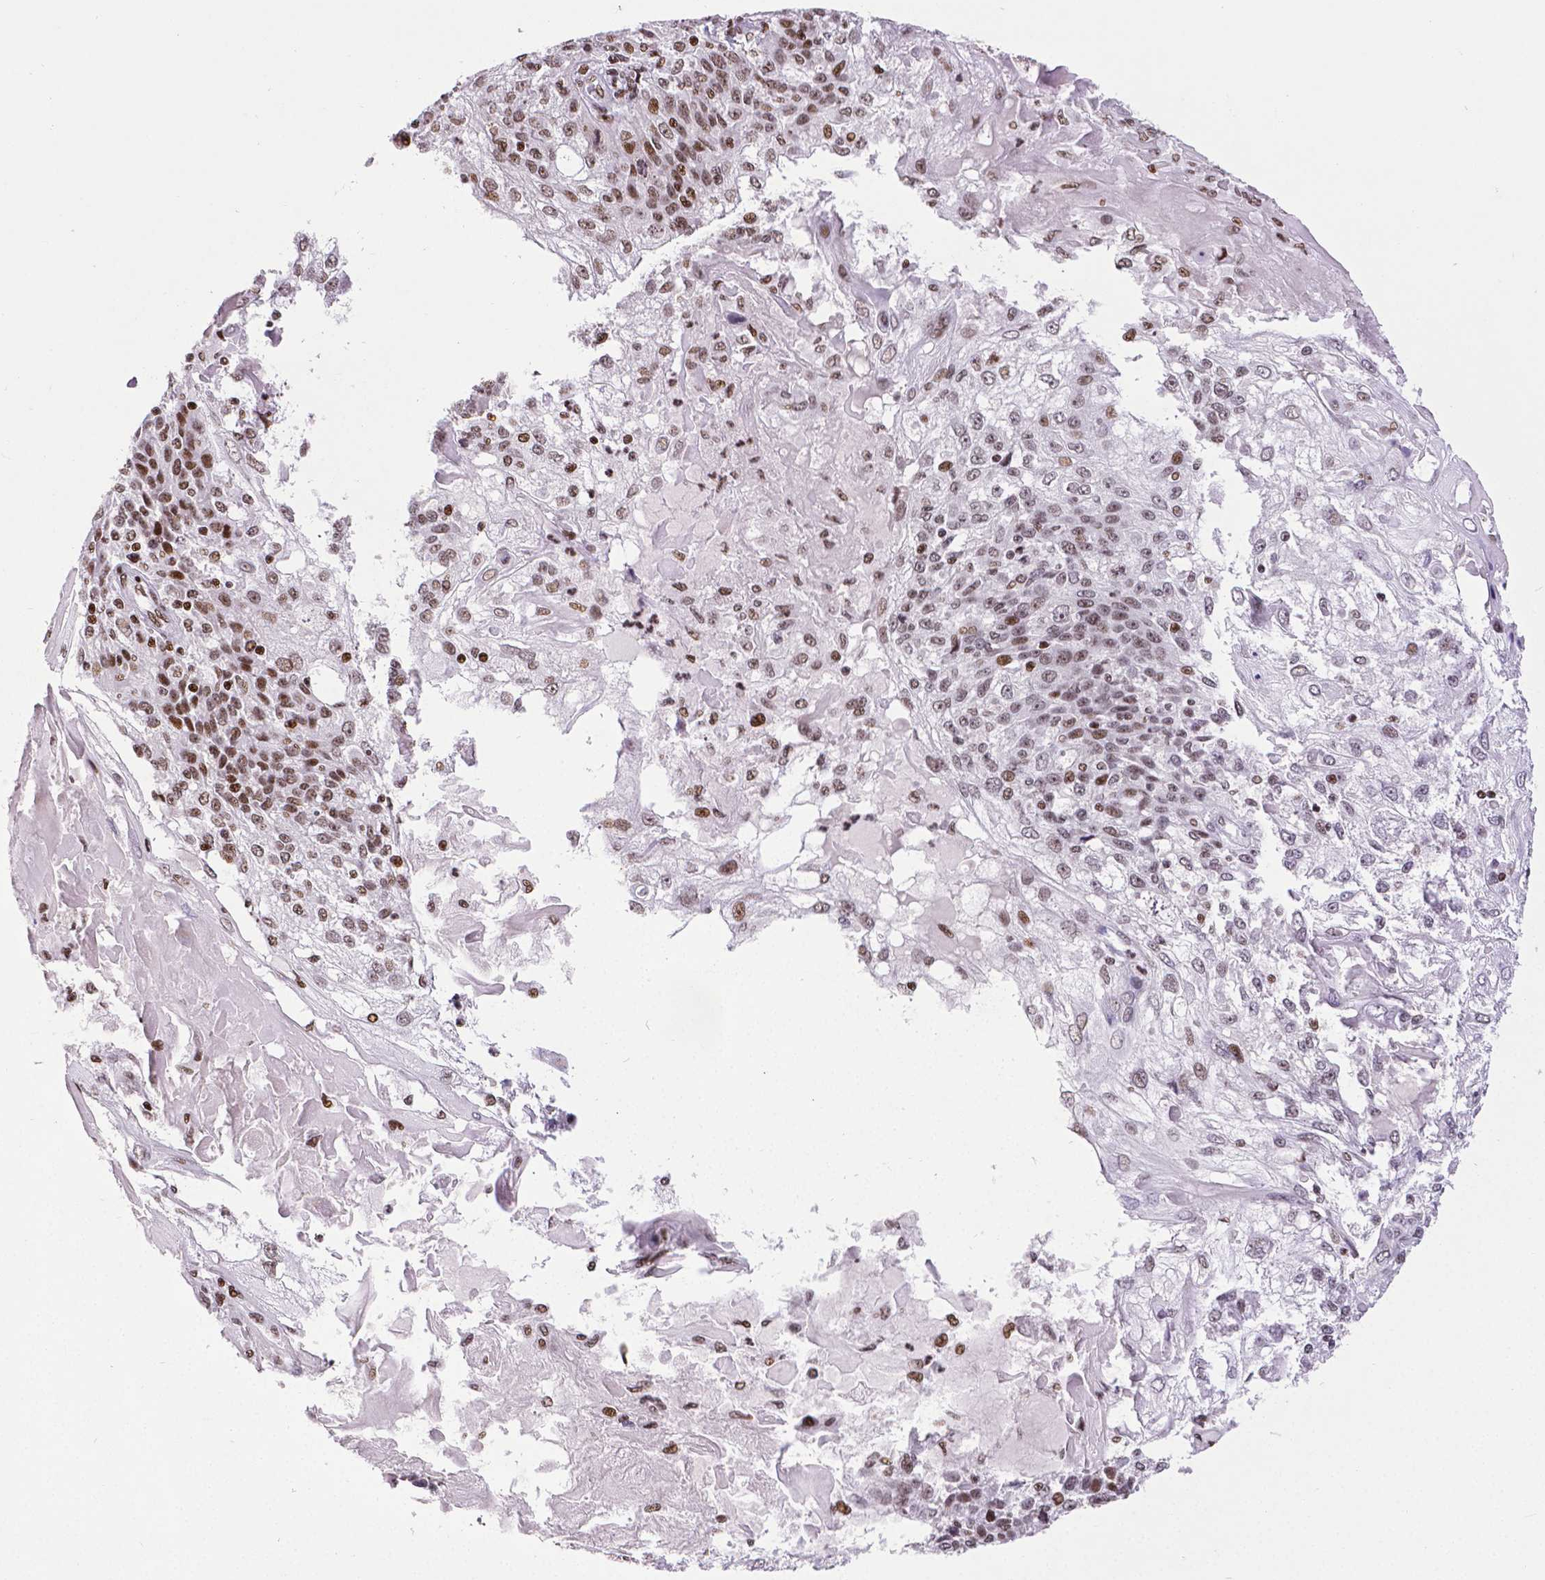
{"staining": {"intensity": "moderate", "quantity": ">75%", "location": "nuclear"}, "tissue": "skin cancer", "cell_type": "Tumor cells", "image_type": "cancer", "snomed": [{"axis": "morphology", "description": "Normal tissue, NOS"}, {"axis": "morphology", "description": "Squamous cell carcinoma, NOS"}, {"axis": "topography", "description": "Skin"}], "caption": "The immunohistochemical stain labels moderate nuclear positivity in tumor cells of skin cancer tissue.", "gene": "CTCF", "patient": {"sex": "female", "age": 83}}